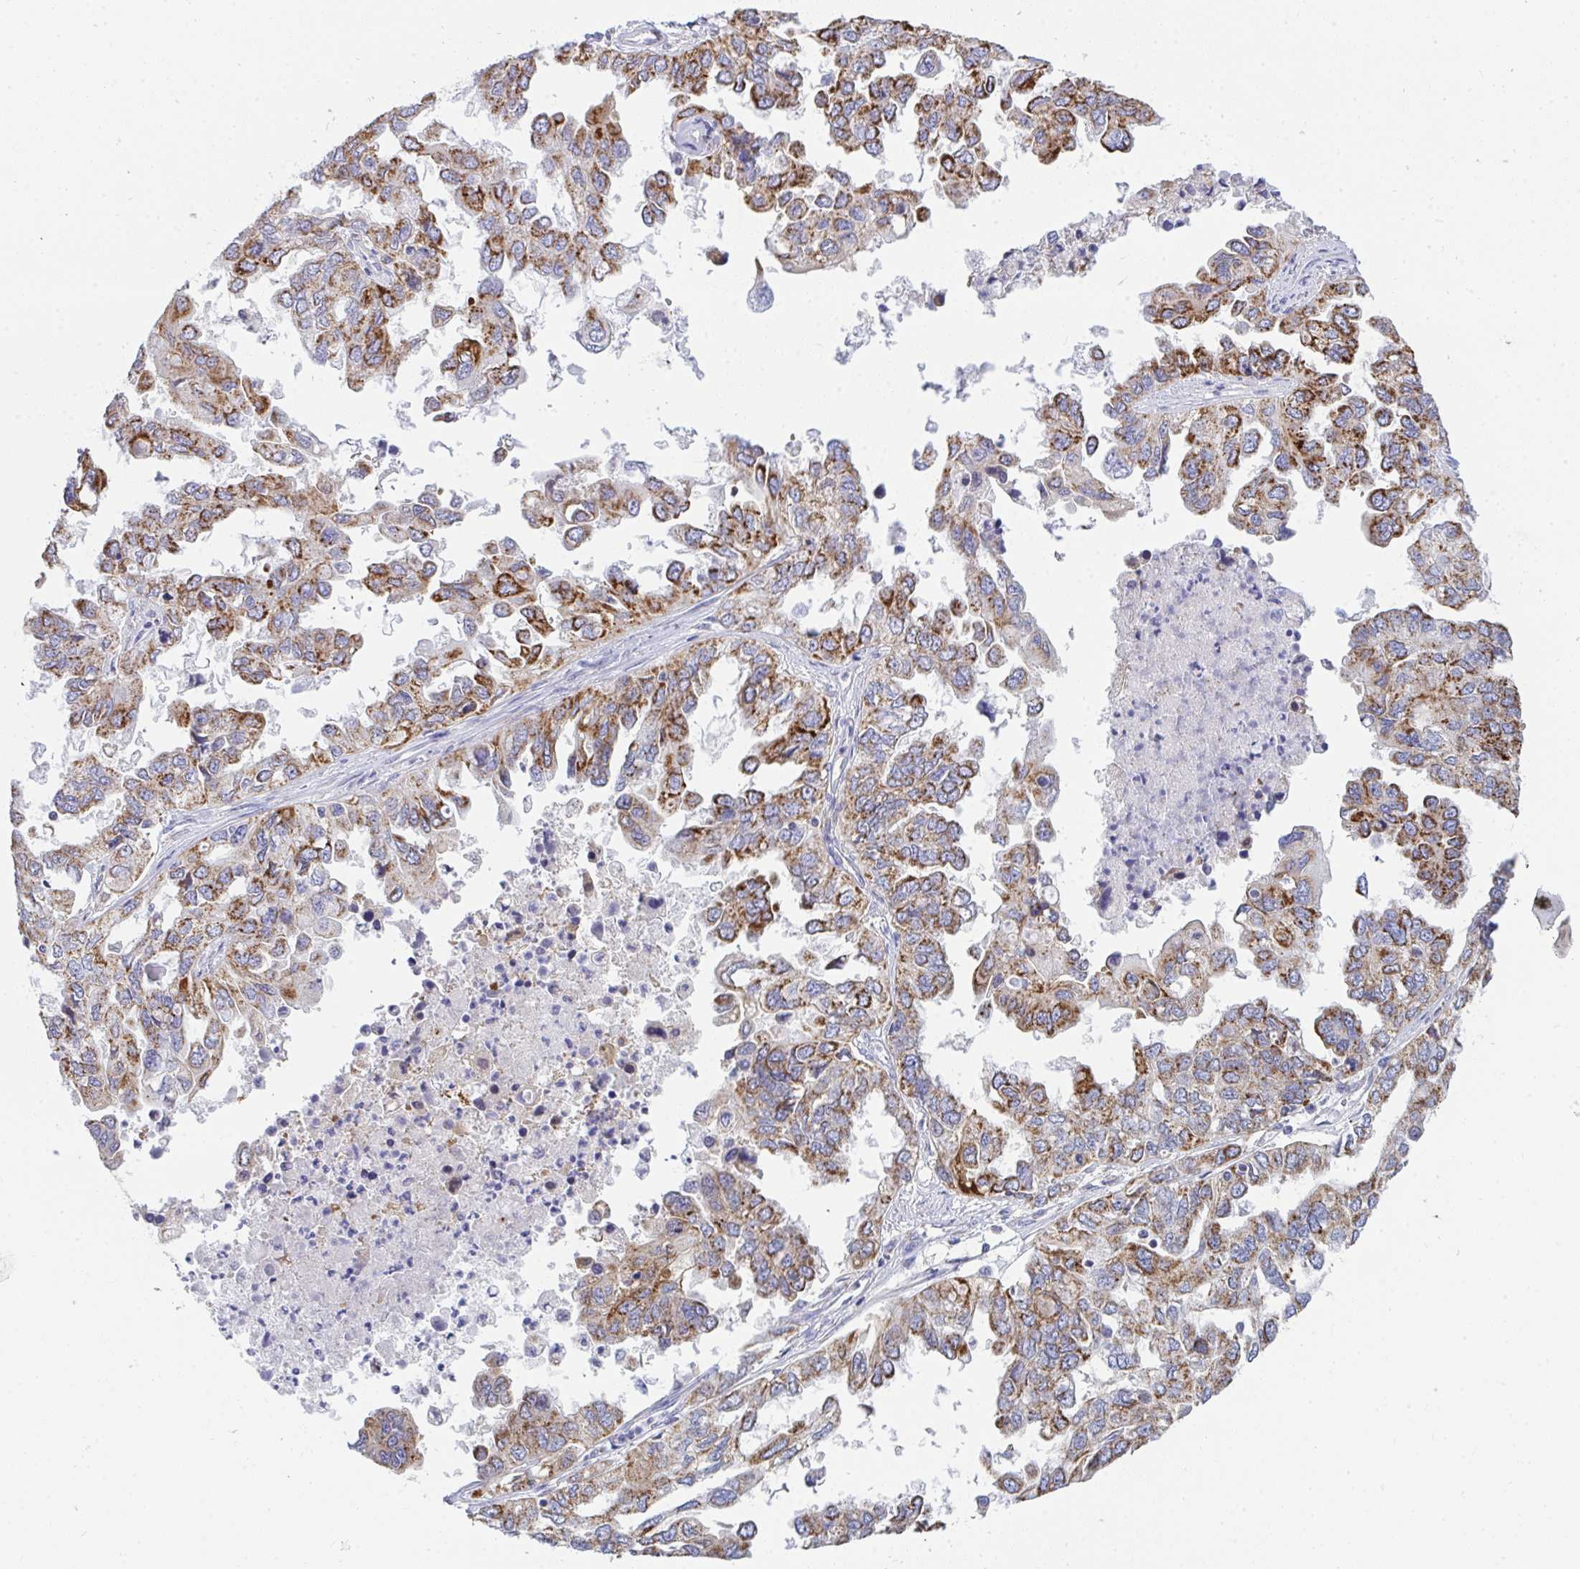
{"staining": {"intensity": "strong", "quantity": ">75%", "location": "cytoplasmic/membranous"}, "tissue": "ovarian cancer", "cell_type": "Tumor cells", "image_type": "cancer", "snomed": [{"axis": "morphology", "description": "Cystadenocarcinoma, serous, NOS"}, {"axis": "topography", "description": "Ovary"}], "caption": "The immunohistochemical stain labels strong cytoplasmic/membranous staining in tumor cells of ovarian cancer tissue.", "gene": "AIFM1", "patient": {"sex": "female", "age": 53}}